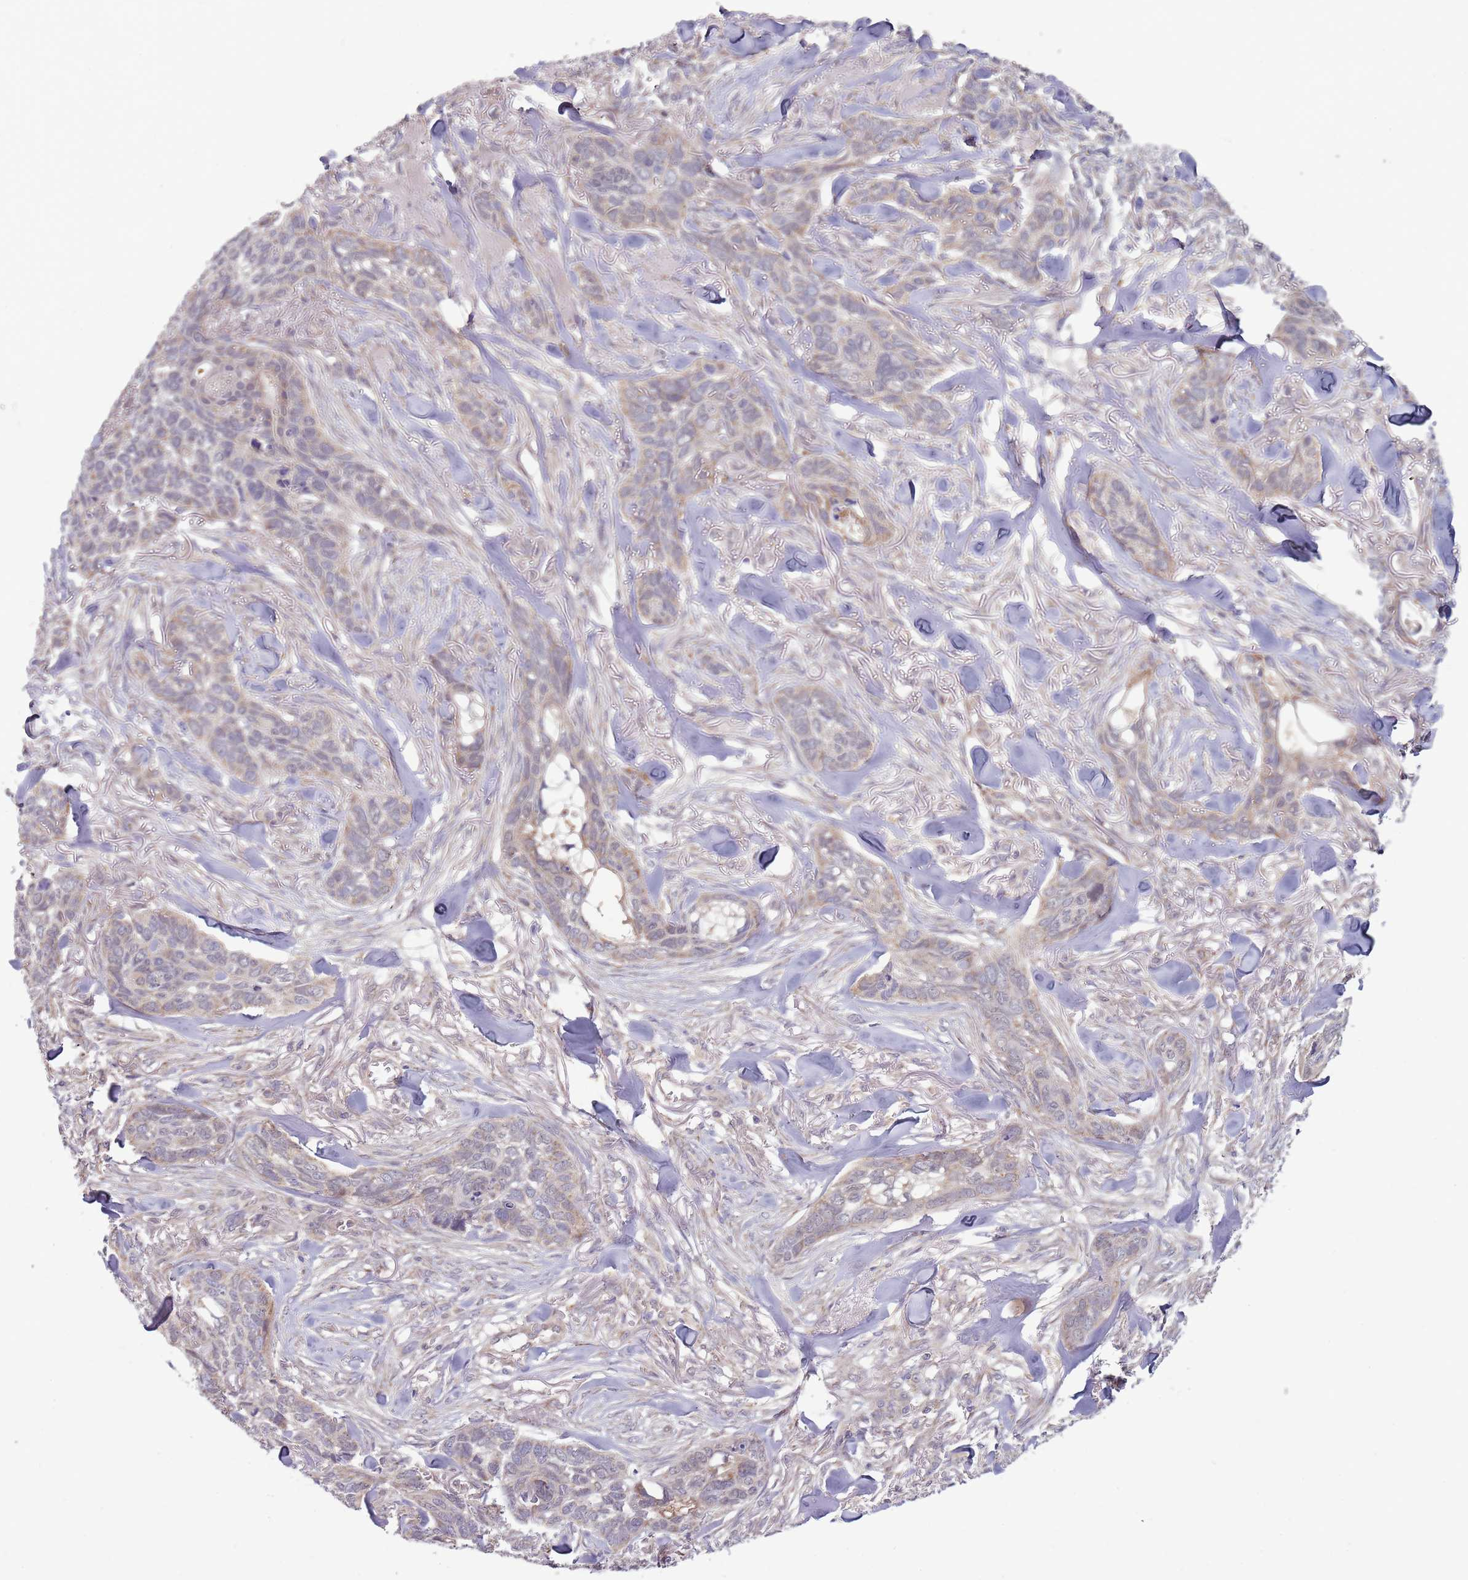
{"staining": {"intensity": "weak", "quantity": "25%-75%", "location": "cytoplasmic/membranous"}, "tissue": "skin cancer", "cell_type": "Tumor cells", "image_type": "cancer", "snomed": [{"axis": "morphology", "description": "Basal cell carcinoma"}, {"axis": "topography", "description": "Skin"}], "caption": "This micrograph displays immunohistochemistry staining of skin cancer, with low weak cytoplasmic/membranous positivity in about 25%-75% of tumor cells.", "gene": "RNF181", "patient": {"sex": "male", "age": 86}}